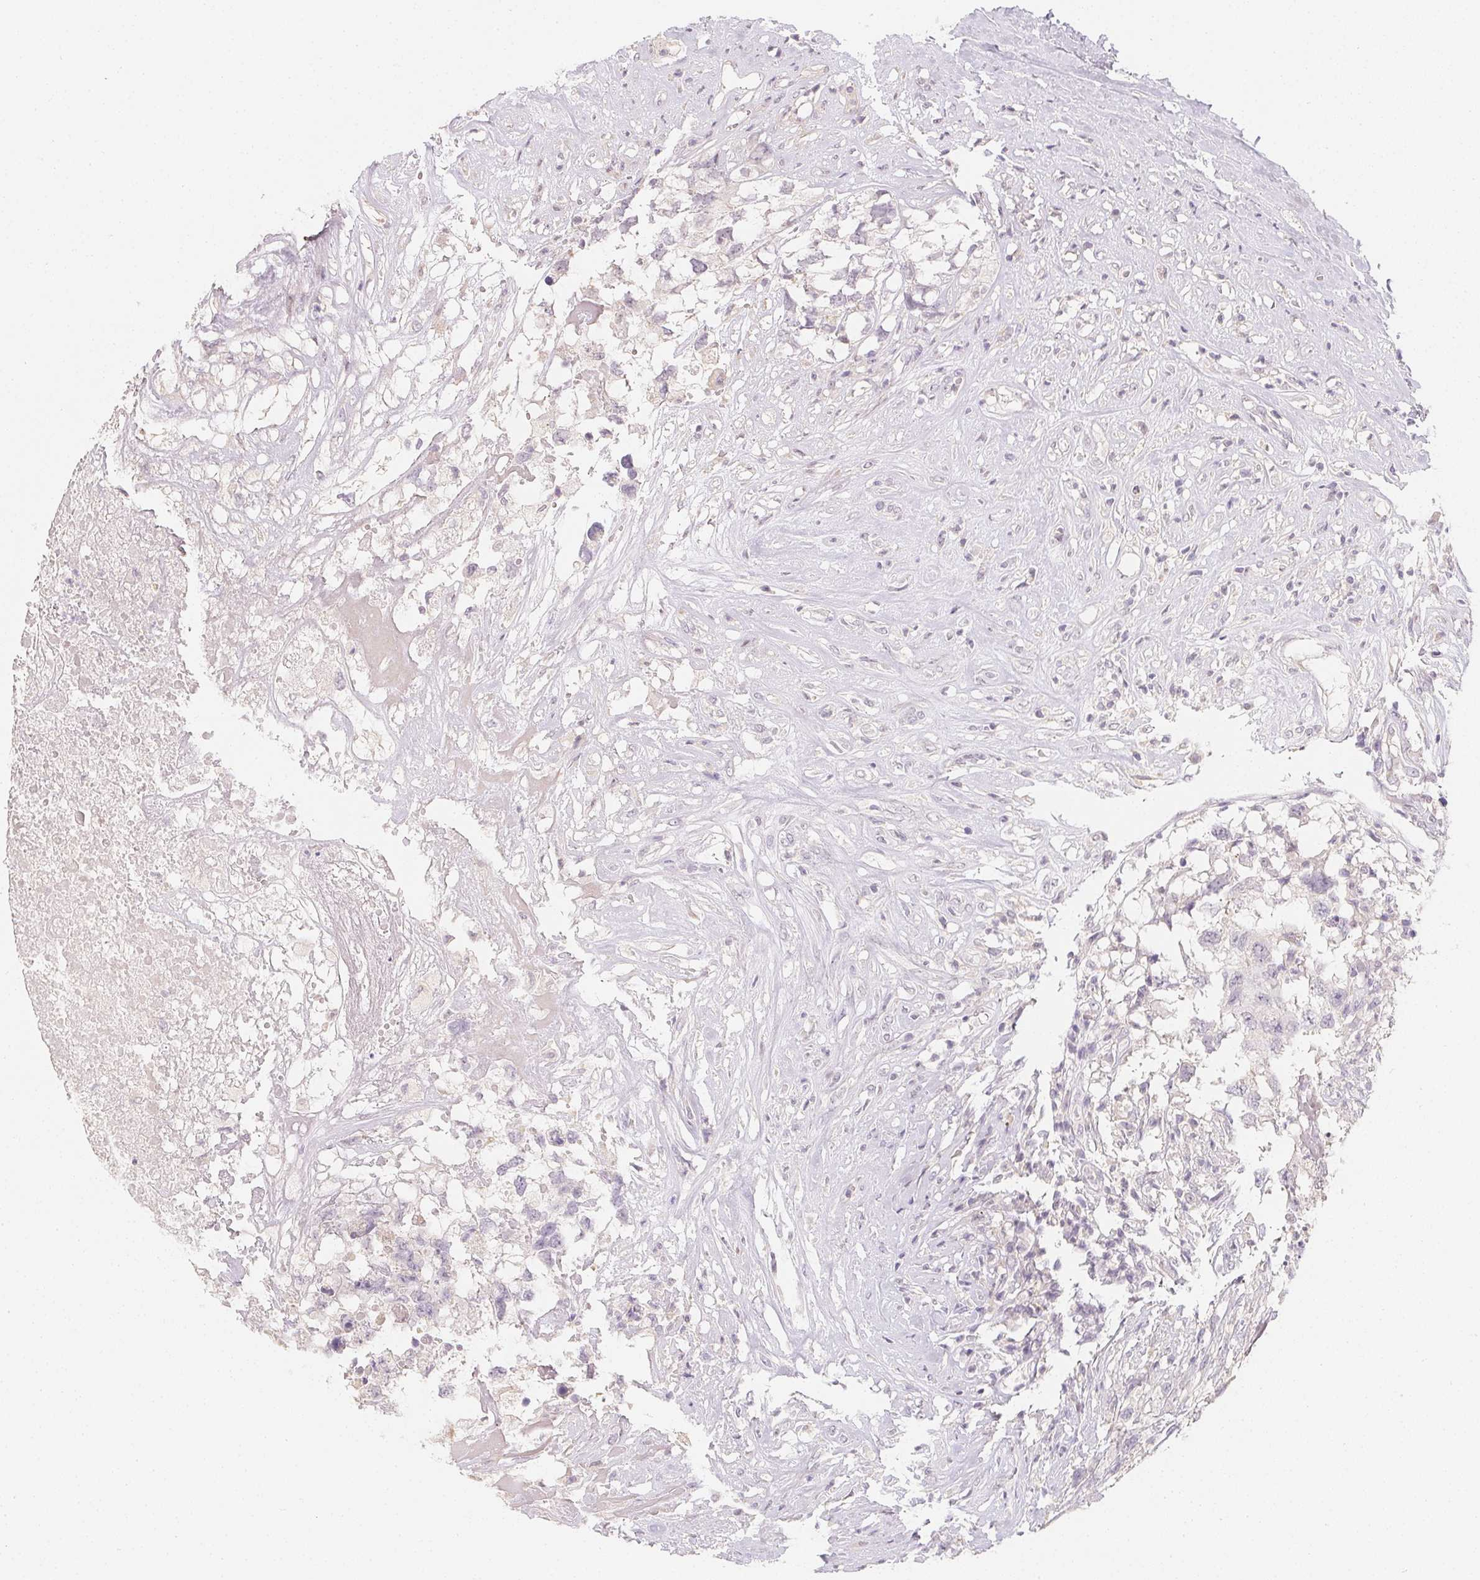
{"staining": {"intensity": "negative", "quantity": "none", "location": "none"}, "tissue": "testis cancer", "cell_type": "Tumor cells", "image_type": "cancer", "snomed": [{"axis": "morphology", "description": "Carcinoma, Embryonal, NOS"}, {"axis": "topography", "description": "Testis"}], "caption": "An immunohistochemistry photomicrograph of testis cancer is shown. There is no staining in tumor cells of testis cancer.", "gene": "ZBBX", "patient": {"sex": "male", "age": 83}}